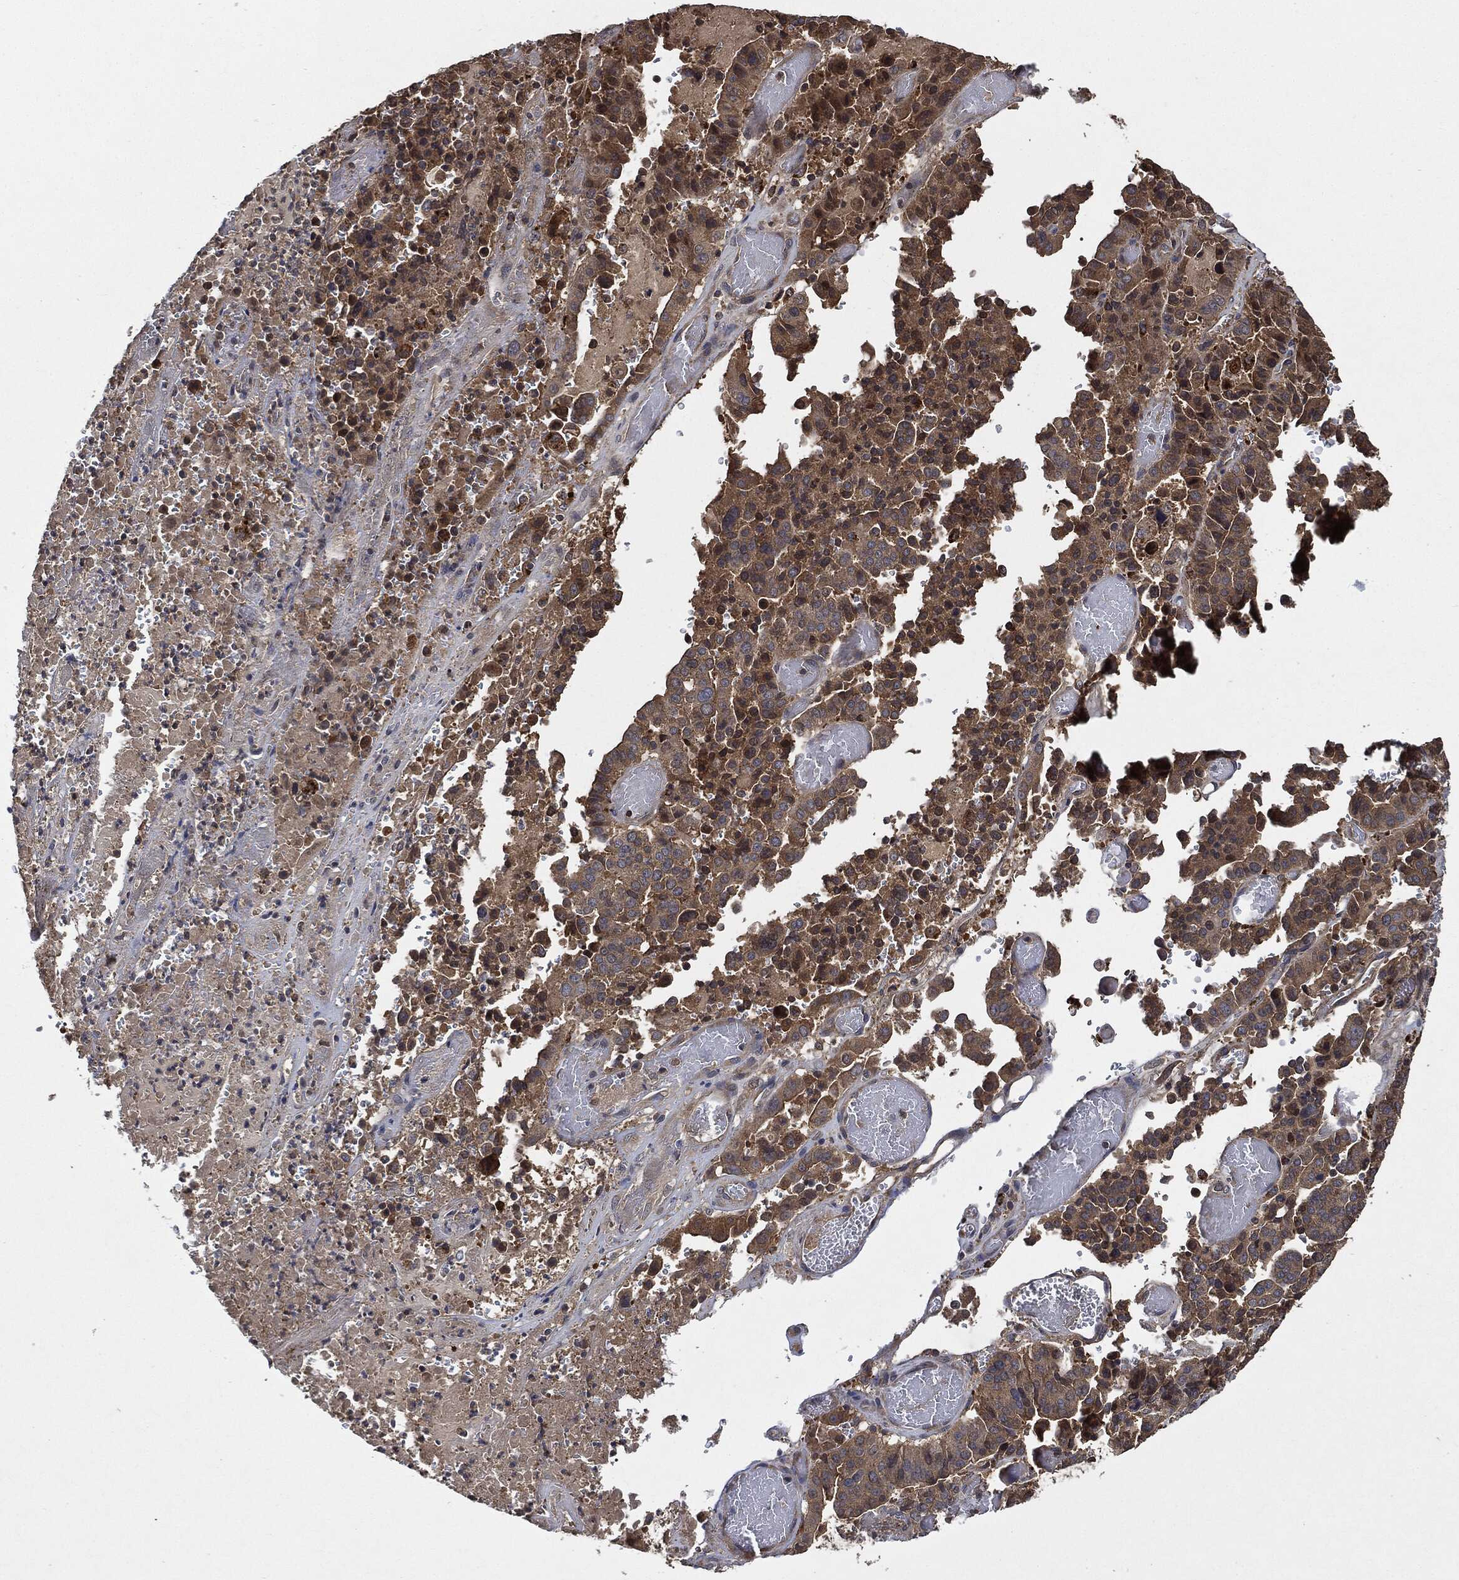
{"staining": {"intensity": "moderate", "quantity": ">75%", "location": "cytoplasmic/membranous"}, "tissue": "stomach cancer", "cell_type": "Tumor cells", "image_type": "cancer", "snomed": [{"axis": "morphology", "description": "Adenocarcinoma, NOS"}, {"axis": "topography", "description": "Stomach"}], "caption": "A medium amount of moderate cytoplasmic/membranous staining is present in approximately >75% of tumor cells in stomach adenocarcinoma tissue. The staining was performed using DAB (3,3'-diaminobenzidine), with brown indicating positive protein expression. Nuclei are stained blue with hematoxylin.", "gene": "BRAF", "patient": {"sex": "male", "age": 48}}